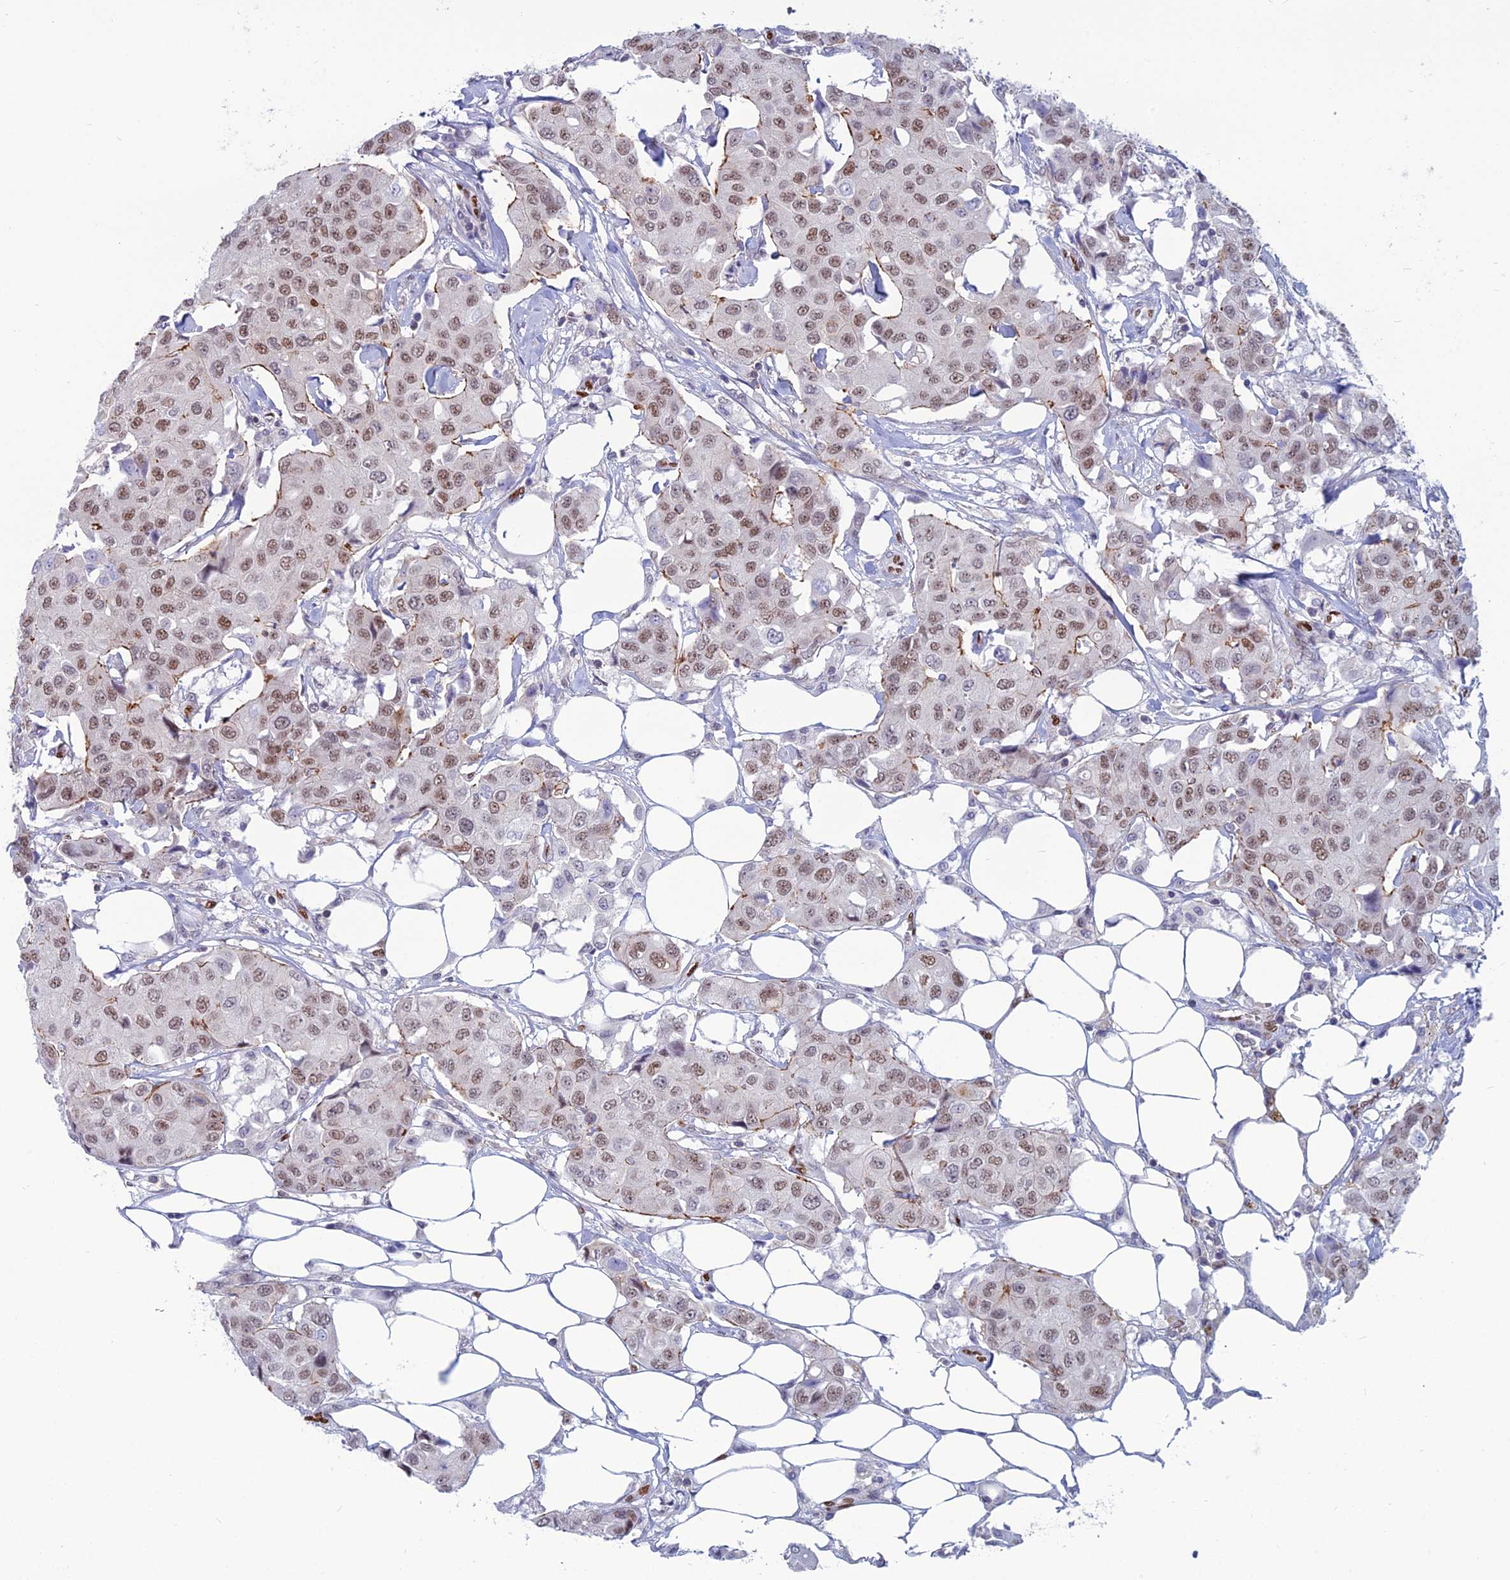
{"staining": {"intensity": "moderate", "quantity": ">75%", "location": "nuclear"}, "tissue": "breast cancer", "cell_type": "Tumor cells", "image_type": "cancer", "snomed": [{"axis": "morphology", "description": "Duct carcinoma"}, {"axis": "topography", "description": "Breast"}], "caption": "A brown stain highlights moderate nuclear staining of a protein in human breast cancer (infiltrating ductal carcinoma) tumor cells. The protein of interest is stained brown, and the nuclei are stained in blue (DAB (3,3'-diaminobenzidine) IHC with brightfield microscopy, high magnification).", "gene": "NOL4L", "patient": {"sex": "female", "age": 80}}